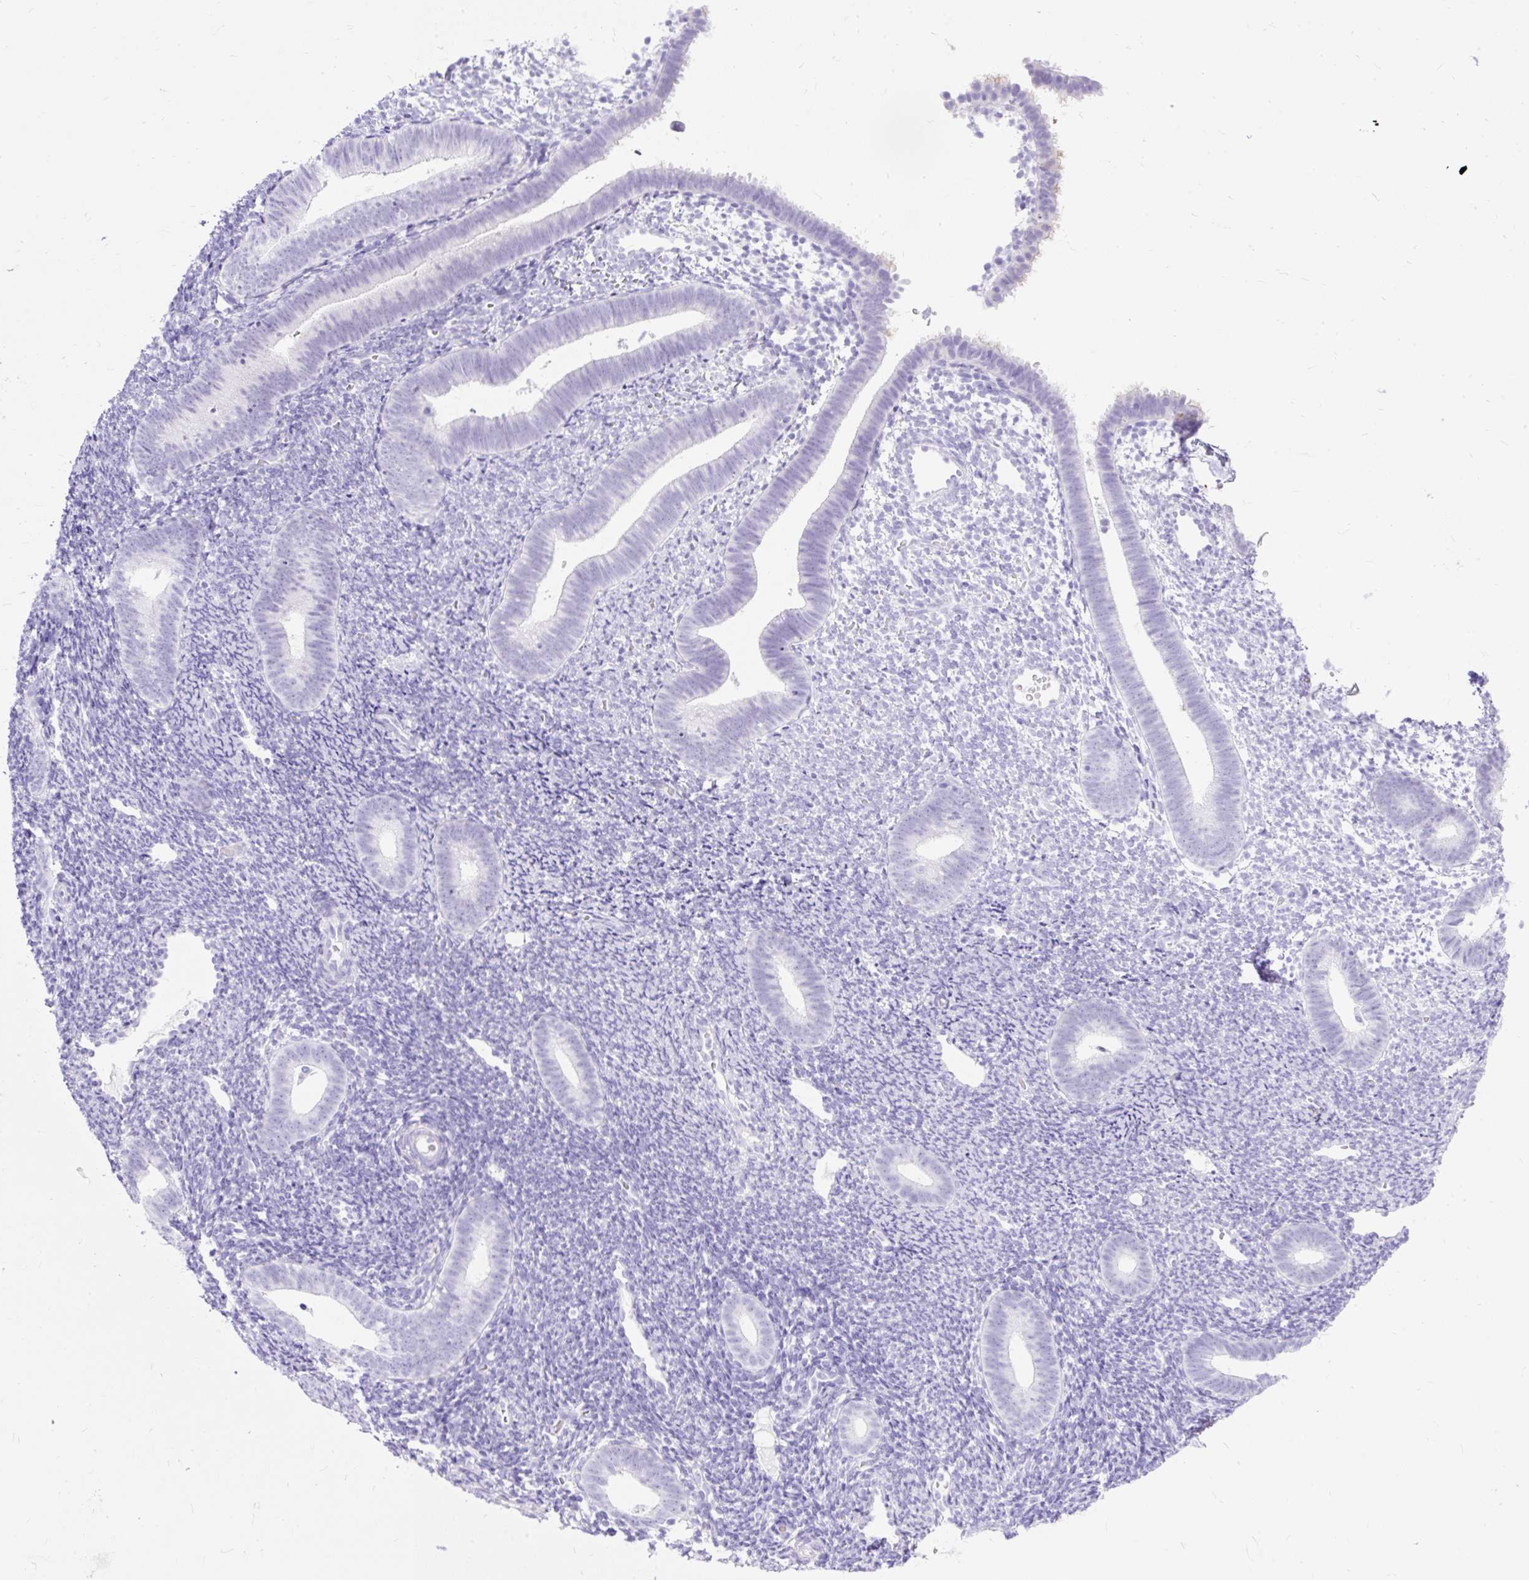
{"staining": {"intensity": "negative", "quantity": "none", "location": "none"}, "tissue": "endometrium", "cell_type": "Cells in endometrial stroma", "image_type": "normal", "snomed": [{"axis": "morphology", "description": "Normal tissue, NOS"}, {"axis": "topography", "description": "Endometrium"}], "caption": "DAB immunohistochemical staining of normal endometrium shows no significant expression in cells in endometrial stroma. (DAB (3,3'-diaminobenzidine) IHC with hematoxylin counter stain).", "gene": "HEY1", "patient": {"sex": "female", "age": 39}}